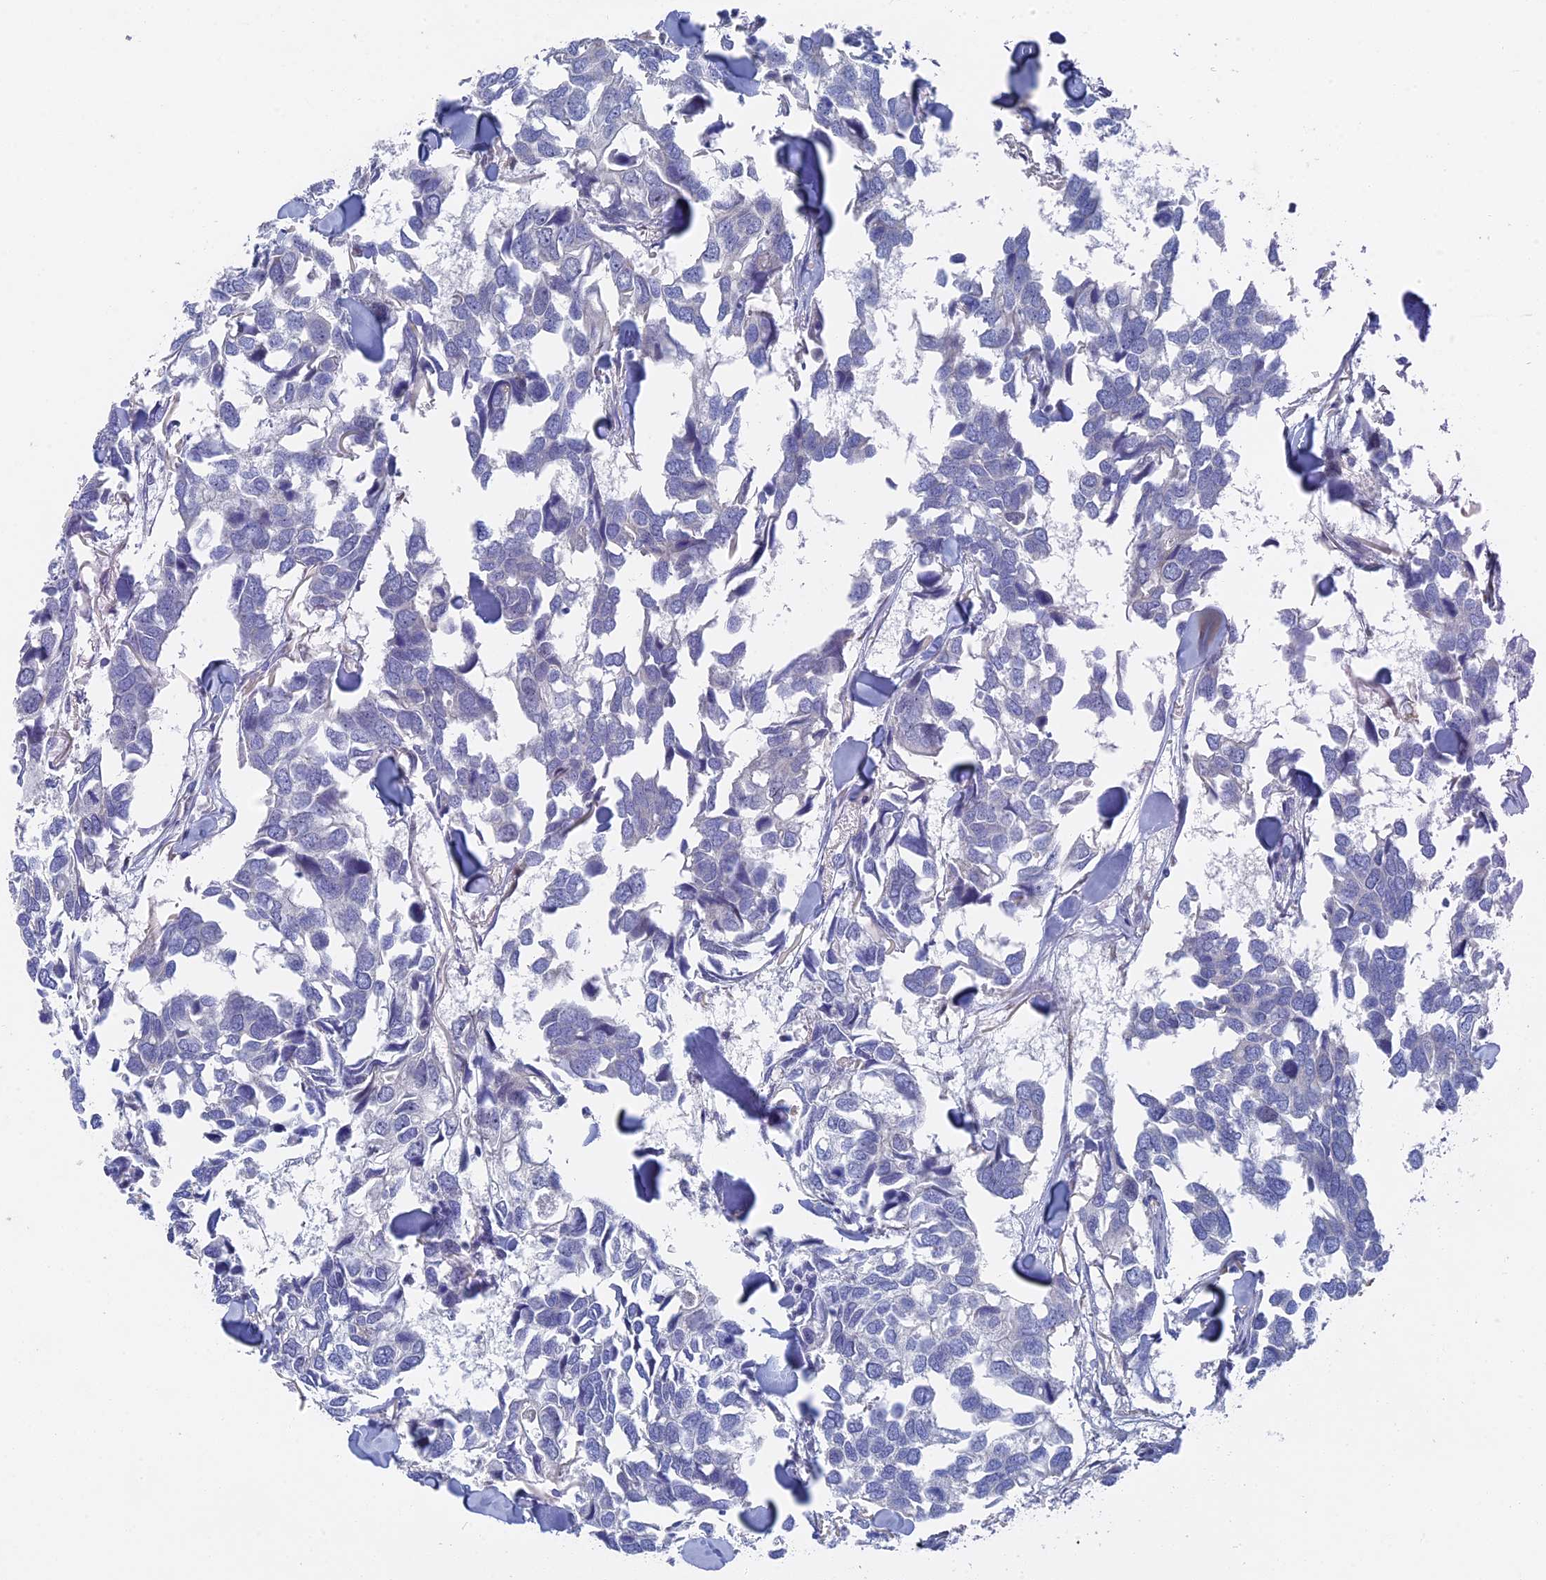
{"staining": {"intensity": "negative", "quantity": "none", "location": "none"}, "tissue": "breast cancer", "cell_type": "Tumor cells", "image_type": "cancer", "snomed": [{"axis": "morphology", "description": "Duct carcinoma"}, {"axis": "topography", "description": "Breast"}], "caption": "A photomicrograph of human breast intraductal carcinoma is negative for staining in tumor cells.", "gene": "TMEM161A", "patient": {"sex": "female", "age": 83}}